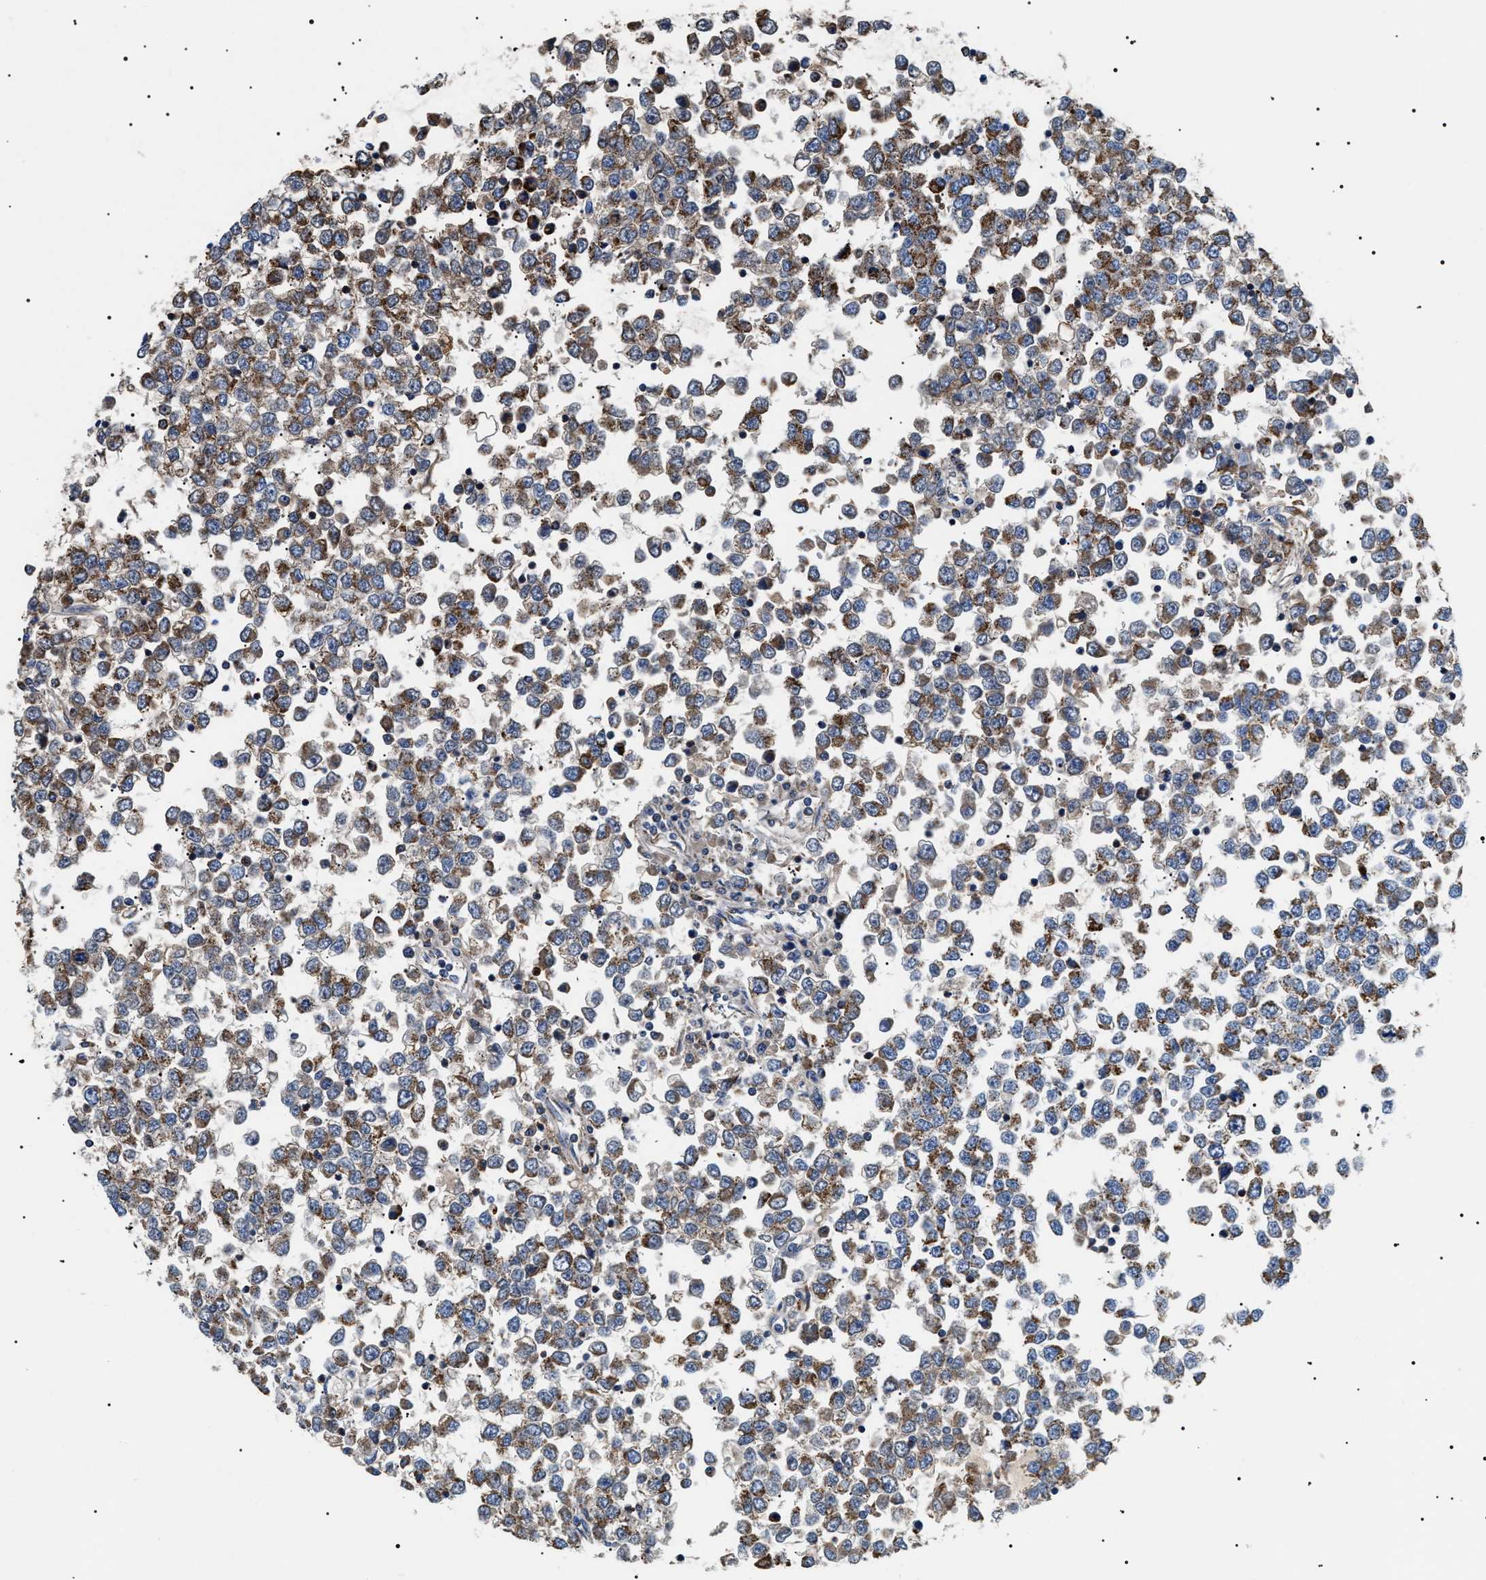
{"staining": {"intensity": "moderate", "quantity": ">75%", "location": "cytoplasmic/membranous"}, "tissue": "testis cancer", "cell_type": "Tumor cells", "image_type": "cancer", "snomed": [{"axis": "morphology", "description": "Seminoma, NOS"}, {"axis": "topography", "description": "Testis"}], "caption": "This is an image of immunohistochemistry (IHC) staining of testis cancer (seminoma), which shows moderate expression in the cytoplasmic/membranous of tumor cells.", "gene": "OXSM", "patient": {"sex": "male", "age": 65}}